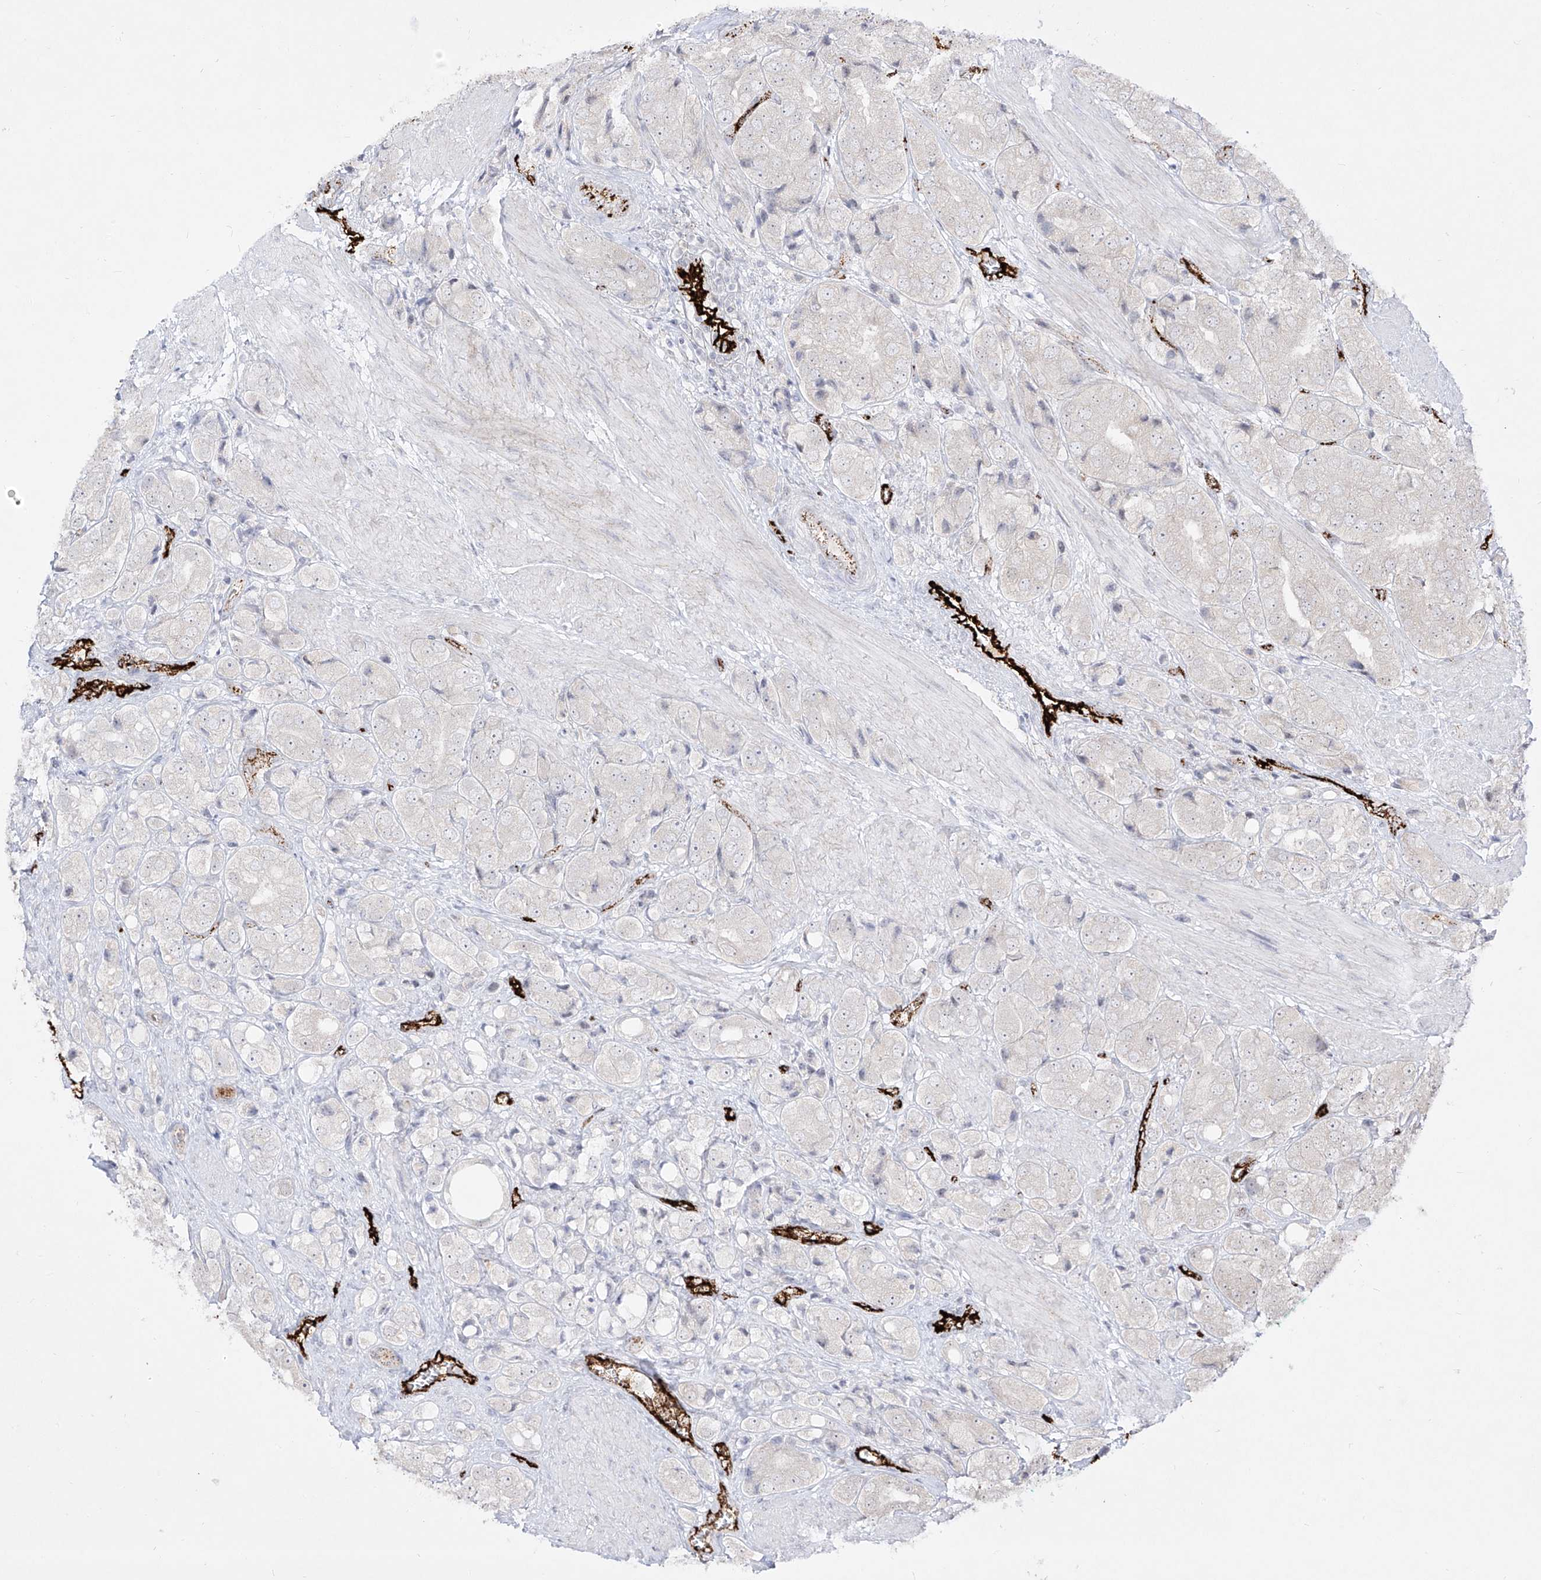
{"staining": {"intensity": "negative", "quantity": "none", "location": "none"}, "tissue": "prostate cancer", "cell_type": "Tumor cells", "image_type": "cancer", "snomed": [{"axis": "morphology", "description": "Adenocarcinoma, High grade"}, {"axis": "topography", "description": "Prostate"}], "caption": "The photomicrograph demonstrates no staining of tumor cells in adenocarcinoma (high-grade) (prostate).", "gene": "ZGRF1", "patient": {"sex": "male", "age": 50}}